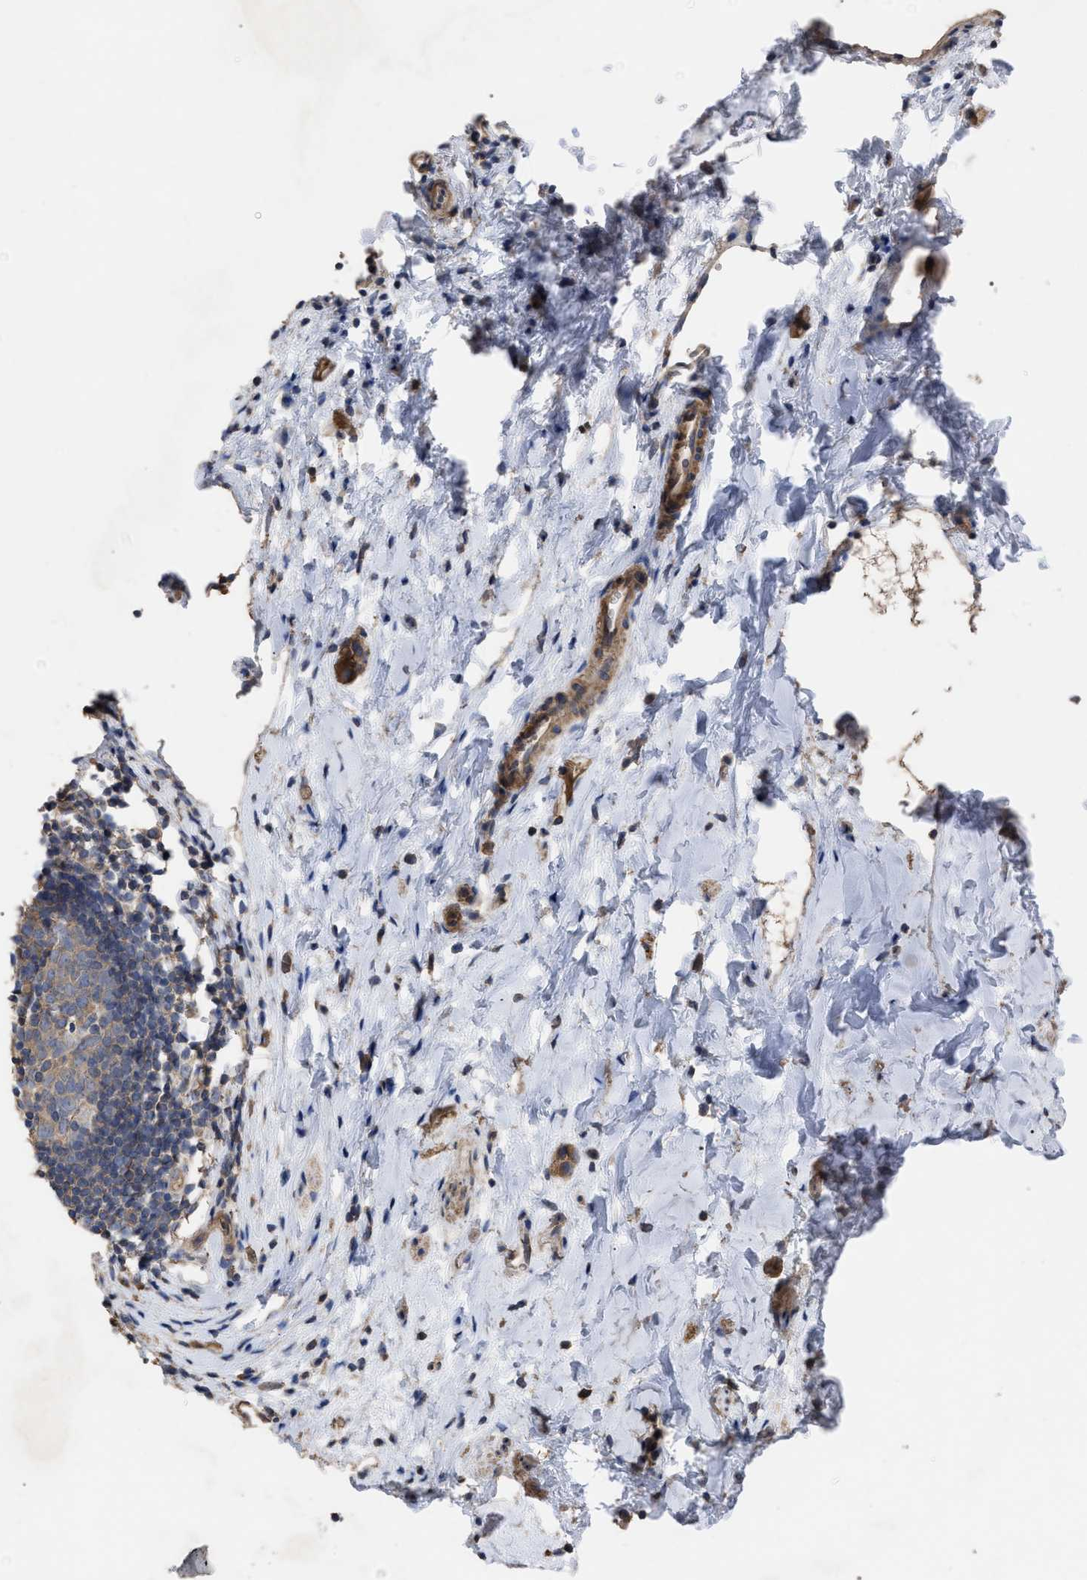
{"staining": {"intensity": "moderate", "quantity": ">75%", "location": "cytoplasmic/membranous"}, "tissue": "appendix", "cell_type": "Glandular cells", "image_type": "normal", "snomed": [{"axis": "morphology", "description": "Normal tissue, NOS"}, {"axis": "topography", "description": "Appendix"}], "caption": "Immunohistochemistry histopathology image of benign appendix: human appendix stained using immunohistochemistry shows medium levels of moderate protein expression localized specifically in the cytoplasmic/membranous of glandular cells, appearing as a cytoplasmic/membranous brown color.", "gene": "BTN2A1", "patient": {"sex": "female", "age": 20}}